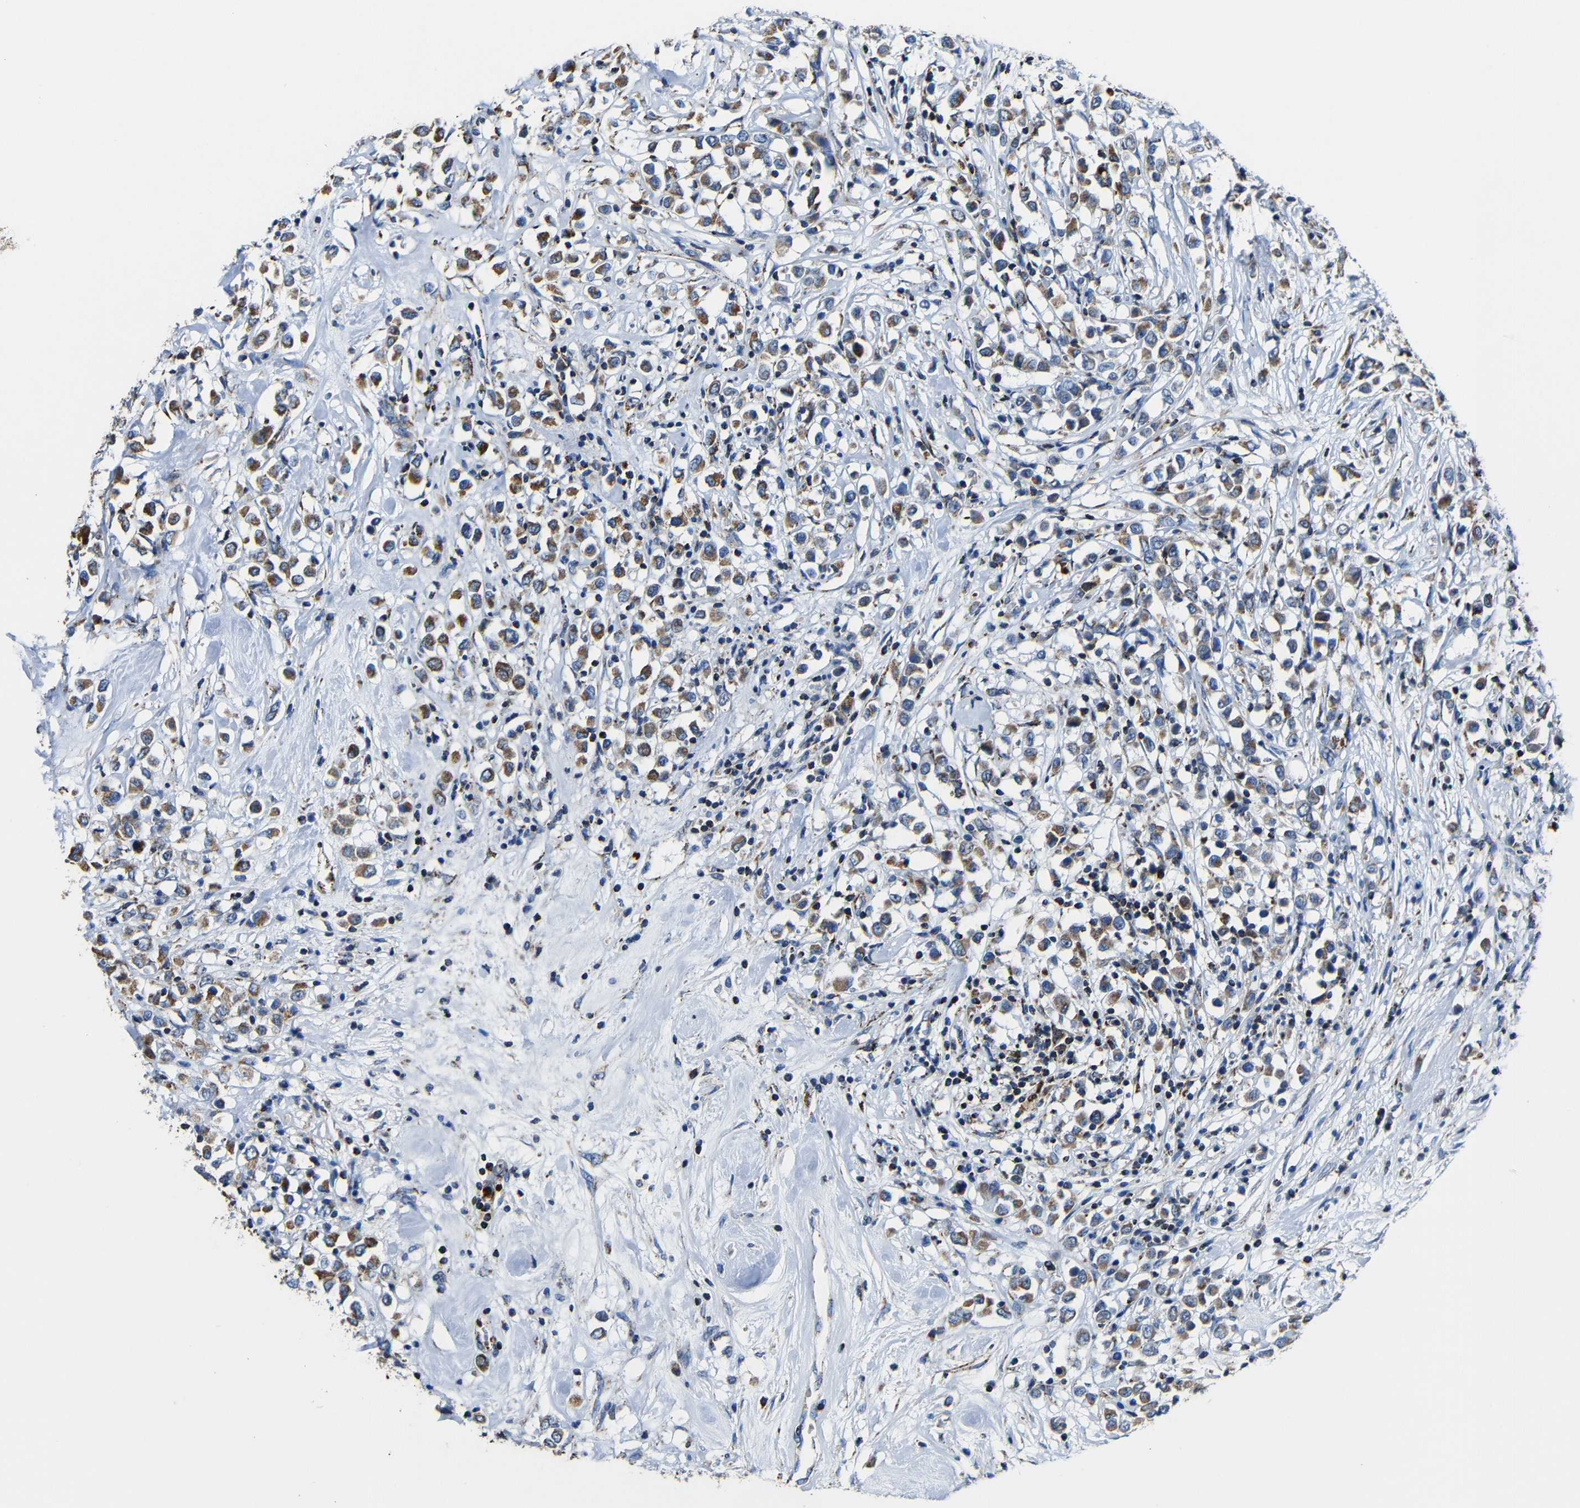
{"staining": {"intensity": "moderate", "quantity": ">75%", "location": "cytoplasmic/membranous"}, "tissue": "breast cancer", "cell_type": "Tumor cells", "image_type": "cancer", "snomed": [{"axis": "morphology", "description": "Duct carcinoma"}, {"axis": "topography", "description": "Breast"}], "caption": "Intraductal carcinoma (breast) stained with a brown dye reveals moderate cytoplasmic/membranous positive staining in about >75% of tumor cells.", "gene": "CA5B", "patient": {"sex": "female", "age": 61}}